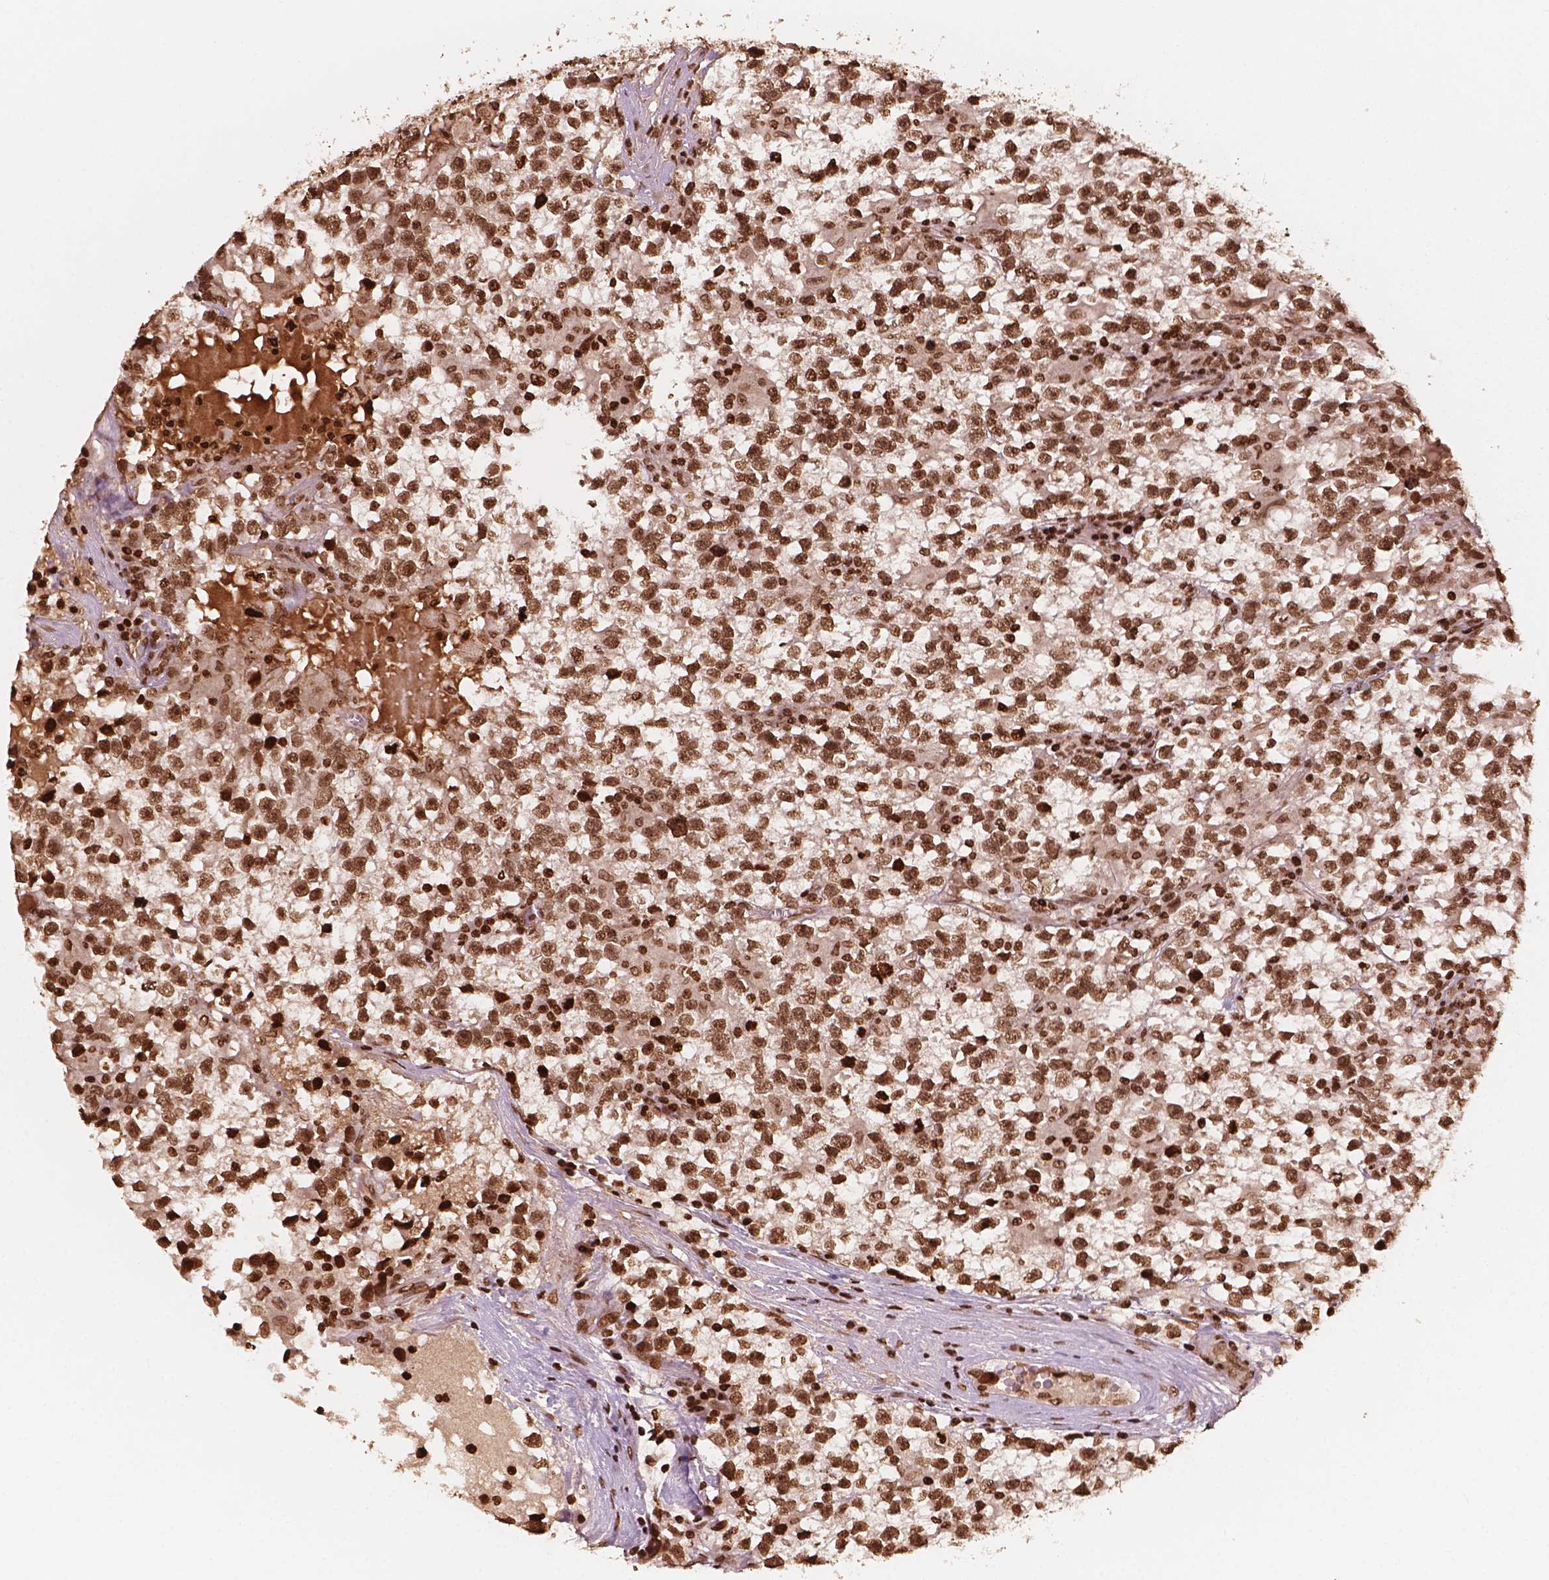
{"staining": {"intensity": "strong", "quantity": ">75%", "location": "nuclear"}, "tissue": "testis cancer", "cell_type": "Tumor cells", "image_type": "cancer", "snomed": [{"axis": "morphology", "description": "Seminoma, NOS"}, {"axis": "topography", "description": "Testis"}], "caption": "IHC micrograph of human testis cancer stained for a protein (brown), which reveals high levels of strong nuclear positivity in approximately >75% of tumor cells.", "gene": "H3C7", "patient": {"sex": "male", "age": 31}}